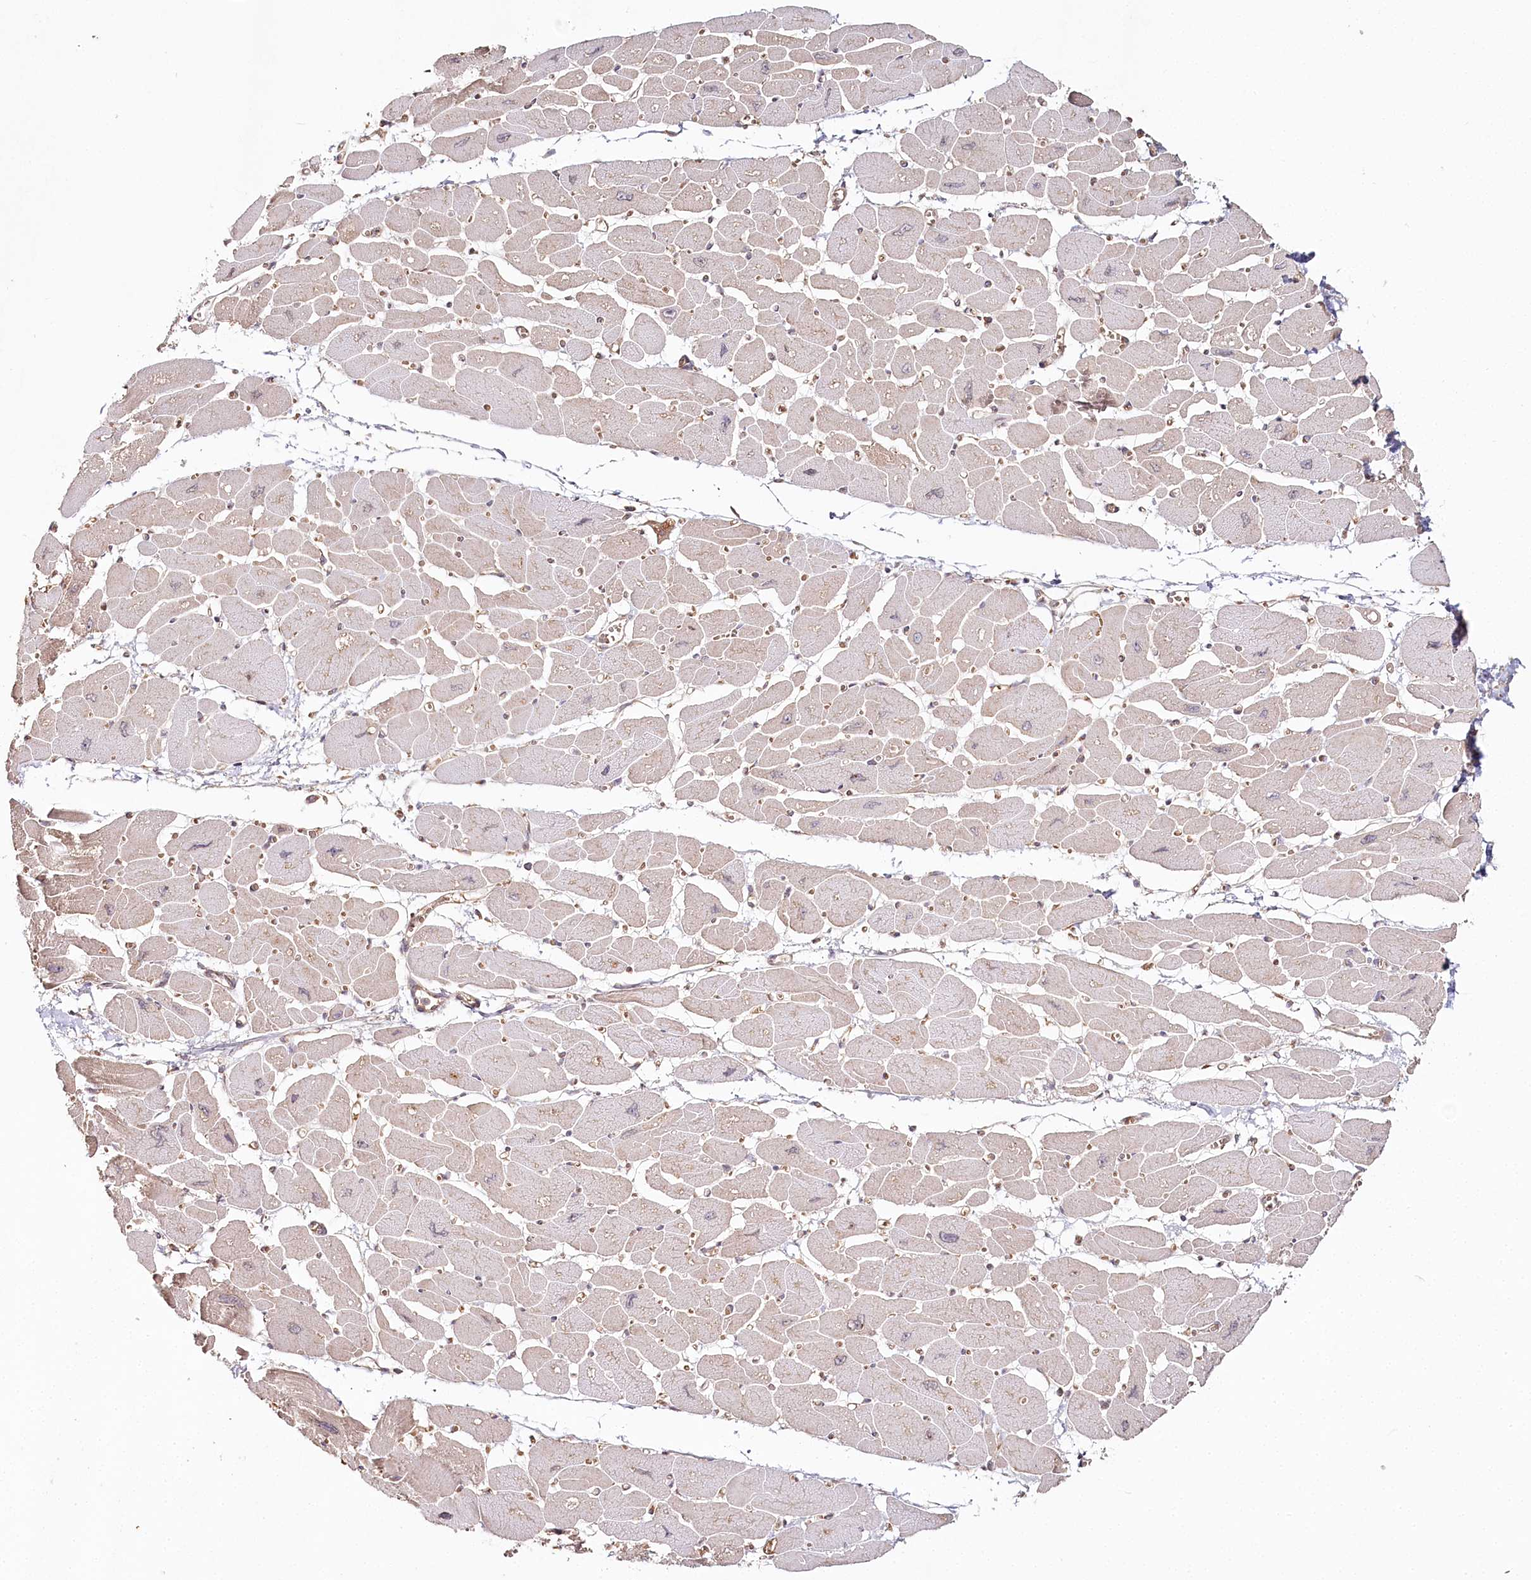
{"staining": {"intensity": "weak", "quantity": "25%-75%", "location": "cytoplasmic/membranous"}, "tissue": "heart muscle", "cell_type": "Cardiomyocytes", "image_type": "normal", "snomed": [{"axis": "morphology", "description": "Normal tissue, NOS"}, {"axis": "topography", "description": "Heart"}], "caption": "High-power microscopy captured an immunohistochemistry micrograph of normal heart muscle, revealing weak cytoplasmic/membranous positivity in about 25%-75% of cardiomyocytes. Immunohistochemistry (ihc) stains the protein of interest in brown and the nuclei are stained blue.", "gene": "OTUD4", "patient": {"sex": "female", "age": 54}}